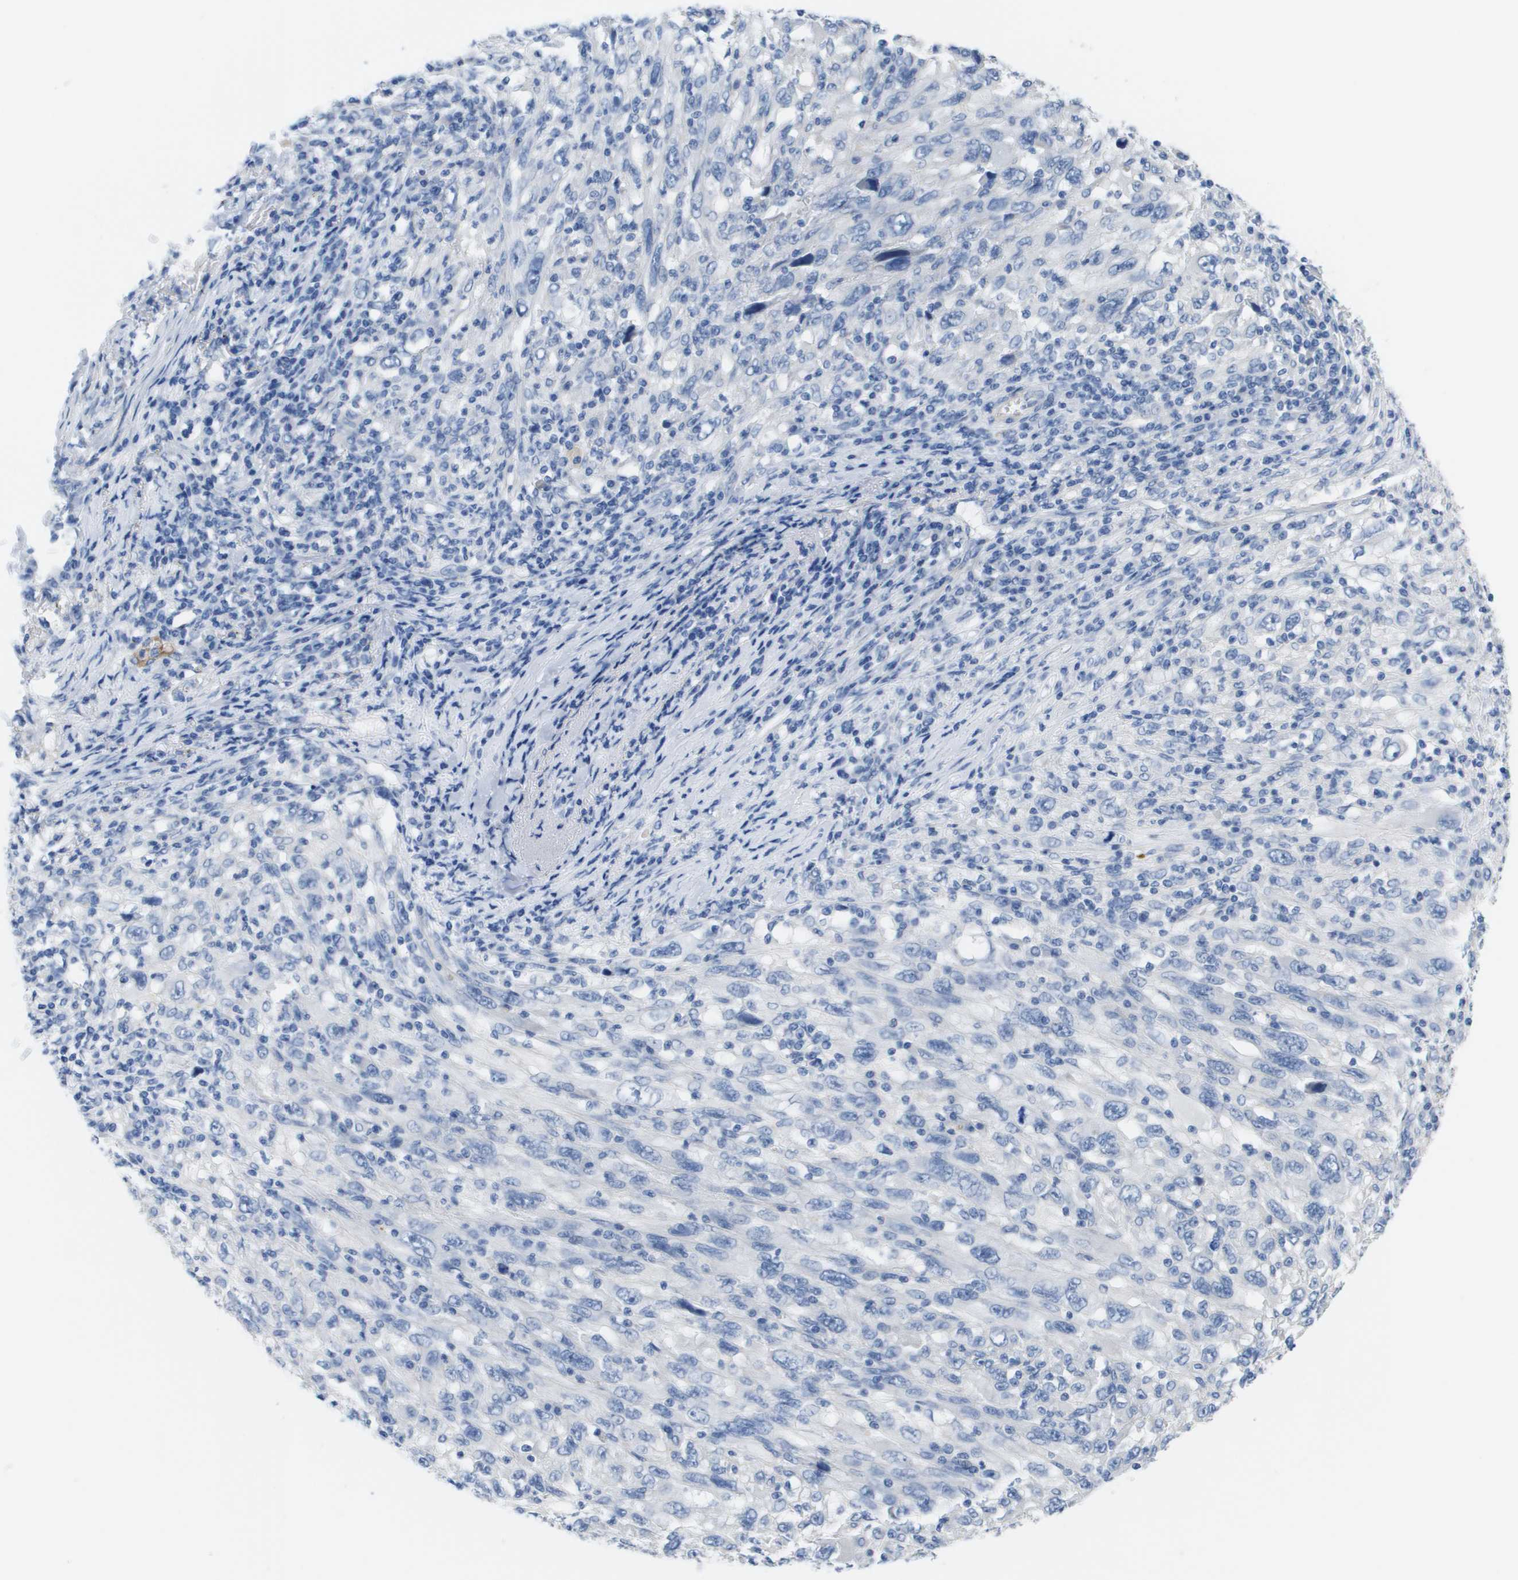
{"staining": {"intensity": "negative", "quantity": "none", "location": "none"}, "tissue": "melanoma", "cell_type": "Tumor cells", "image_type": "cancer", "snomed": [{"axis": "morphology", "description": "Malignant melanoma, NOS"}, {"axis": "topography", "description": "Skin"}], "caption": "The photomicrograph shows no staining of tumor cells in melanoma.", "gene": "APOA1", "patient": {"sex": "female", "age": 104}}